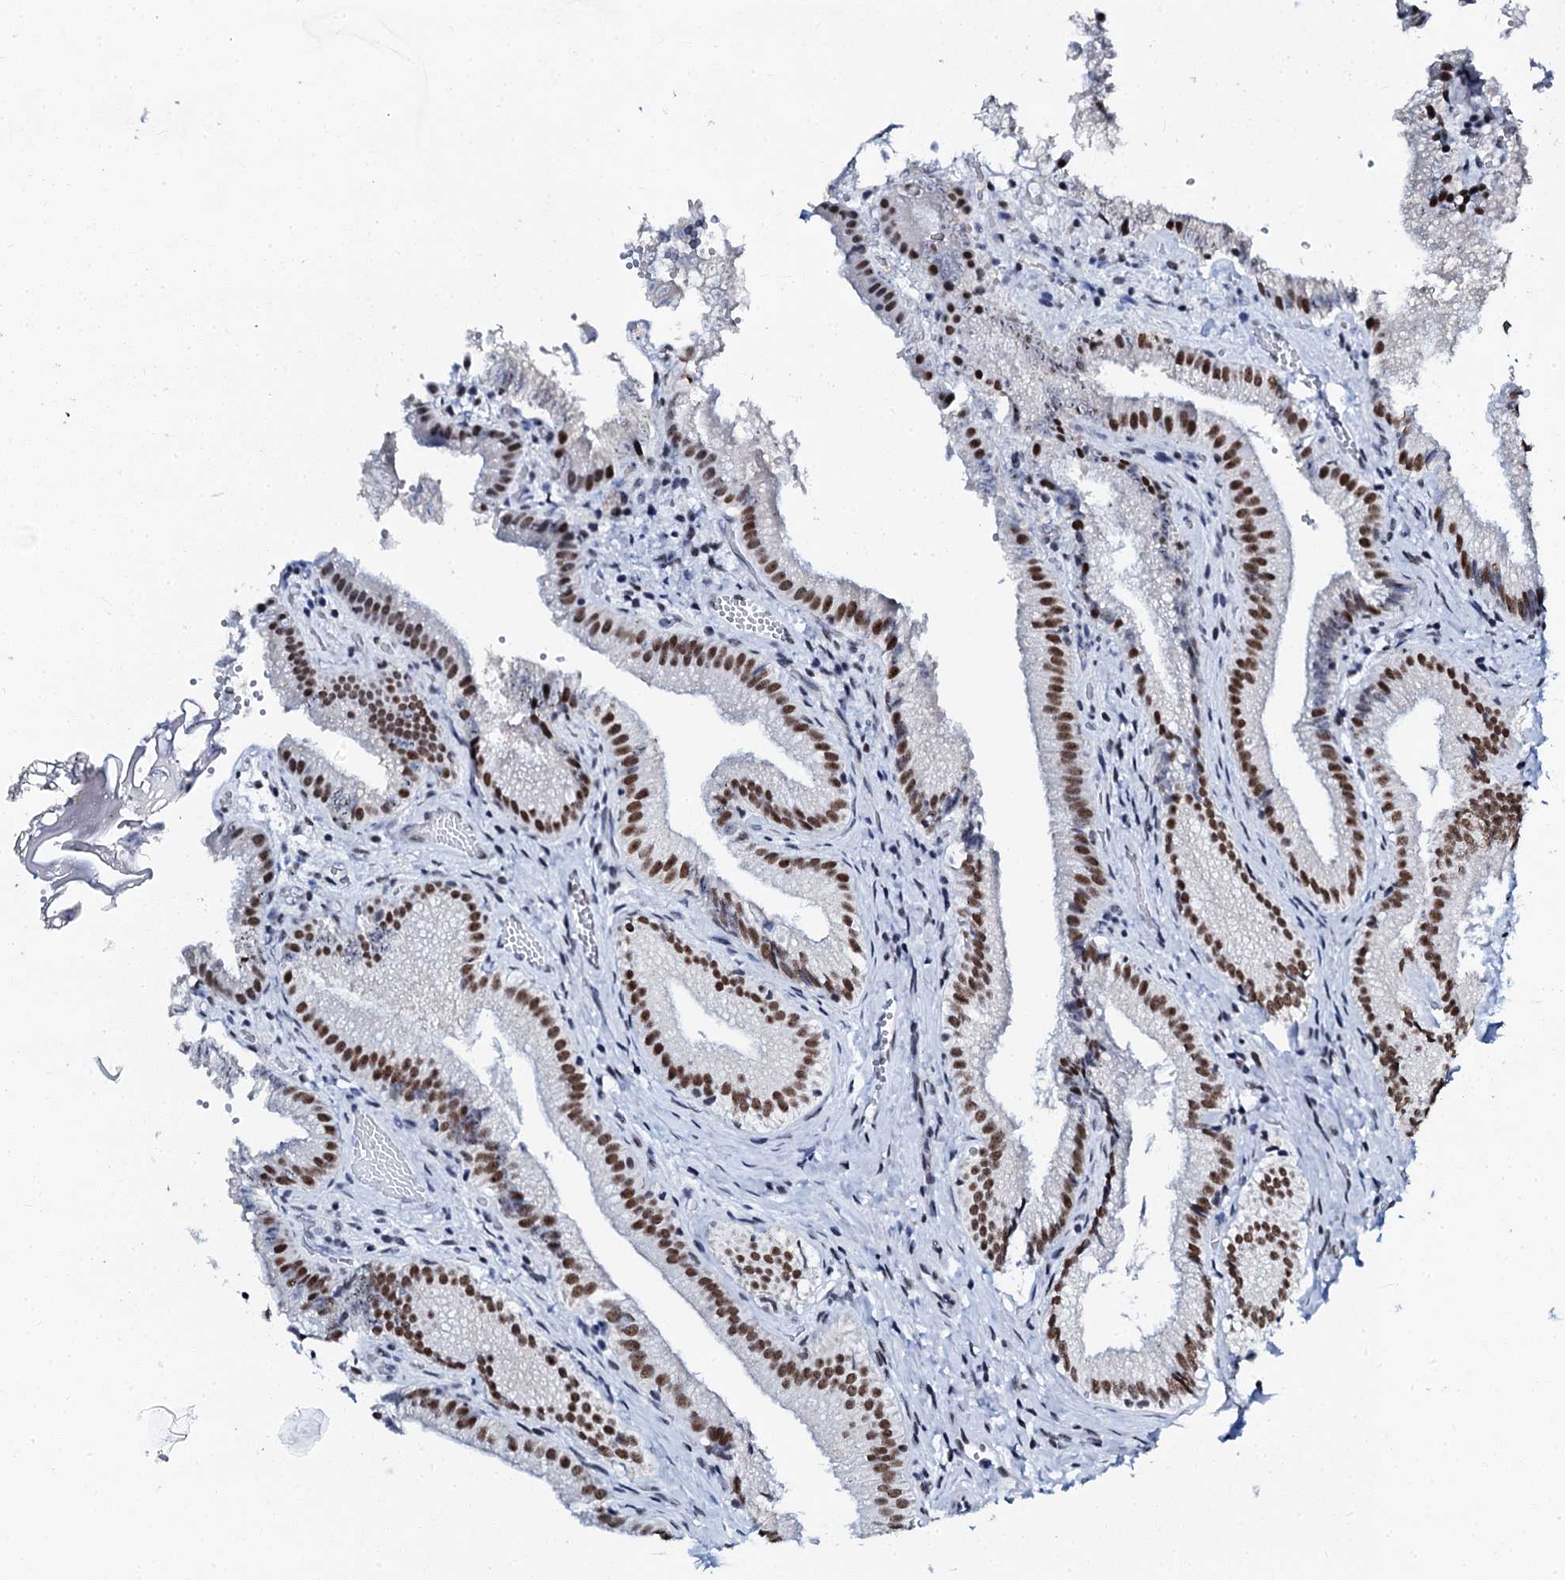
{"staining": {"intensity": "strong", "quantity": ">75%", "location": "nuclear"}, "tissue": "gallbladder", "cell_type": "Glandular cells", "image_type": "normal", "snomed": [{"axis": "morphology", "description": "Normal tissue, NOS"}, {"axis": "topography", "description": "Gallbladder"}], "caption": "This is an image of IHC staining of benign gallbladder, which shows strong positivity in the nuclear of glandular cells.", "gene": "SLTM", "patient": {"sex": "female", "age": 30}}